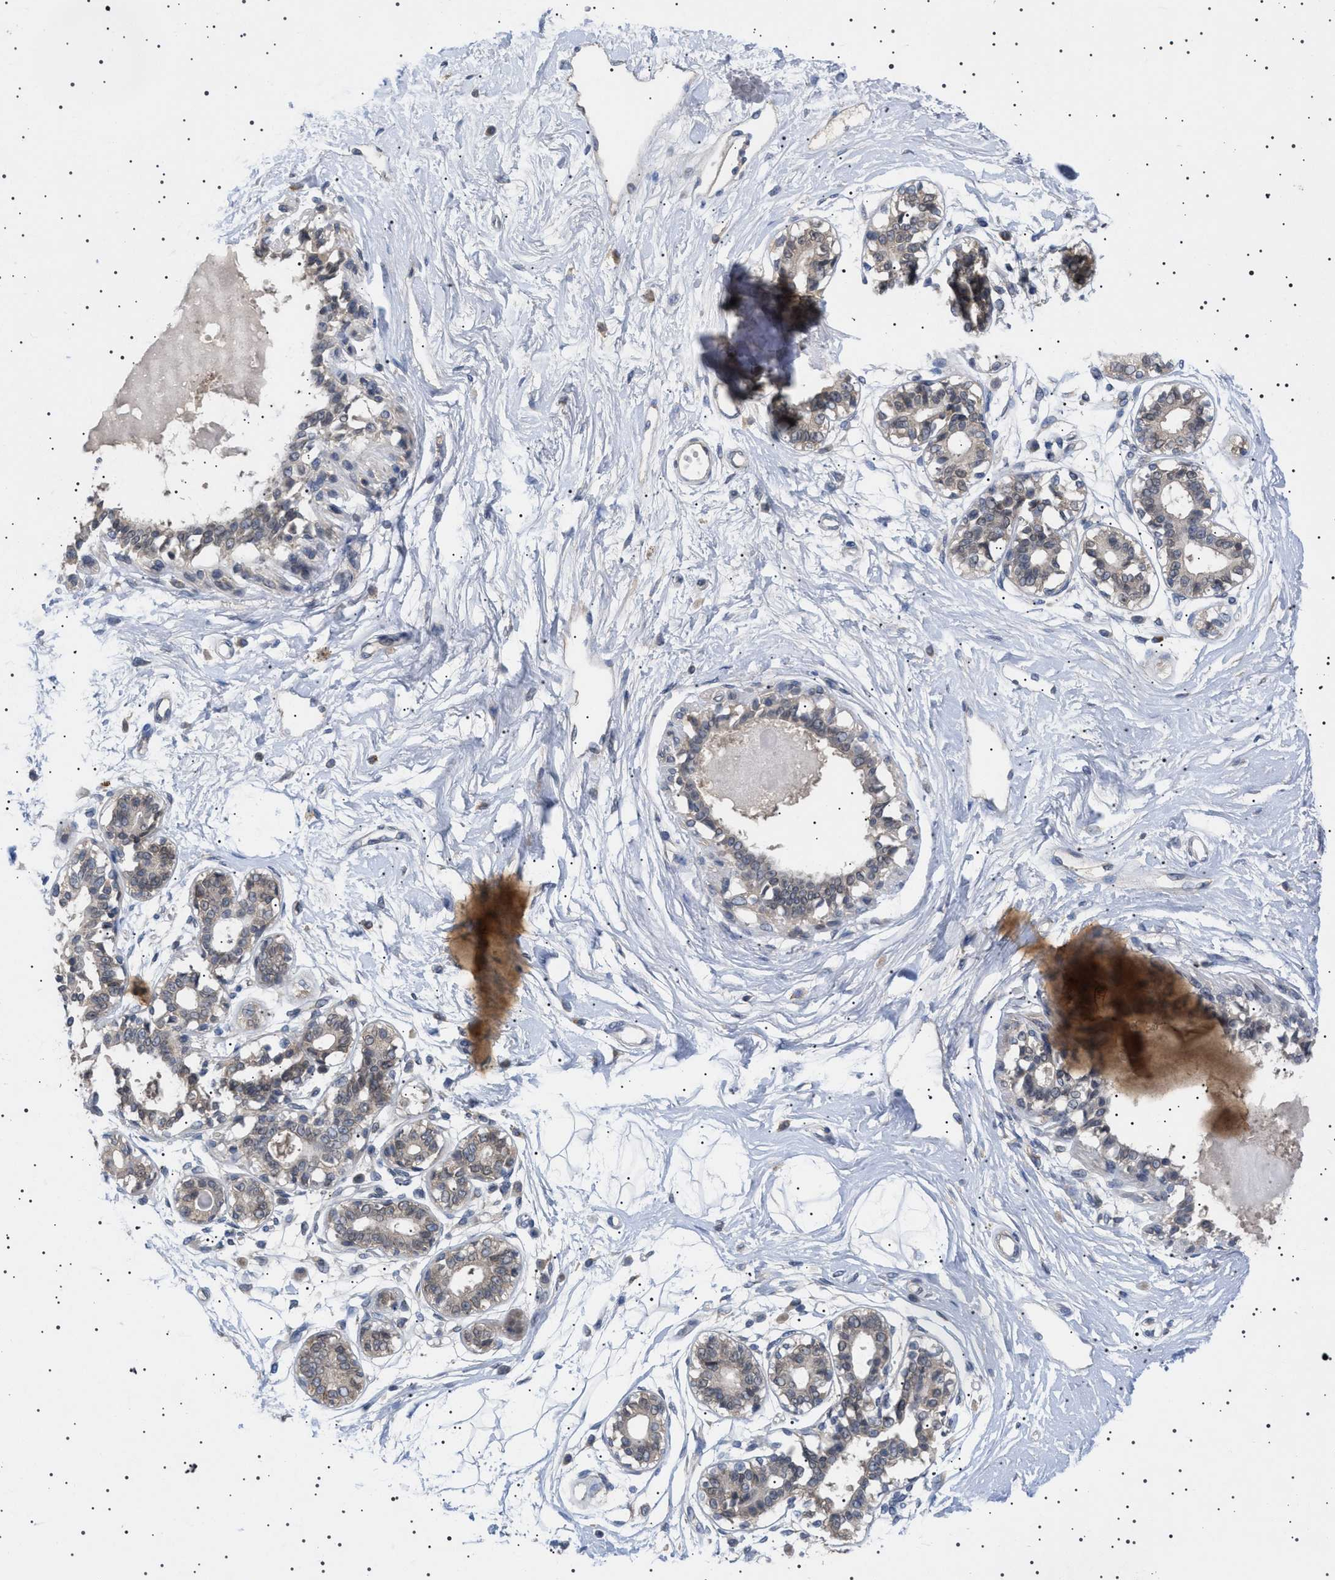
{"staining": {"intensity": "negative", "quantity": "none", "location": "none"}, "tissue": "breast", "cell_type": "Adipocytes", "image_type": "normal", "snomed": [{"axis": "morphology", "description": "Normal tissue, NOS"}, {"axis": "topography", "description": "Breast"}], "caption": "Immunohistochemistry (IHC) micrograph of normal human breast stained for a protein (brown), which exhibits no positivity in adipocytes. (Brightfield microscopy of DAB (3,3'-diaminobenzidine) immunohistochemistry at high magnification).", "gene": "NUP93", "patient": {"sex": "female", "age": 45}}